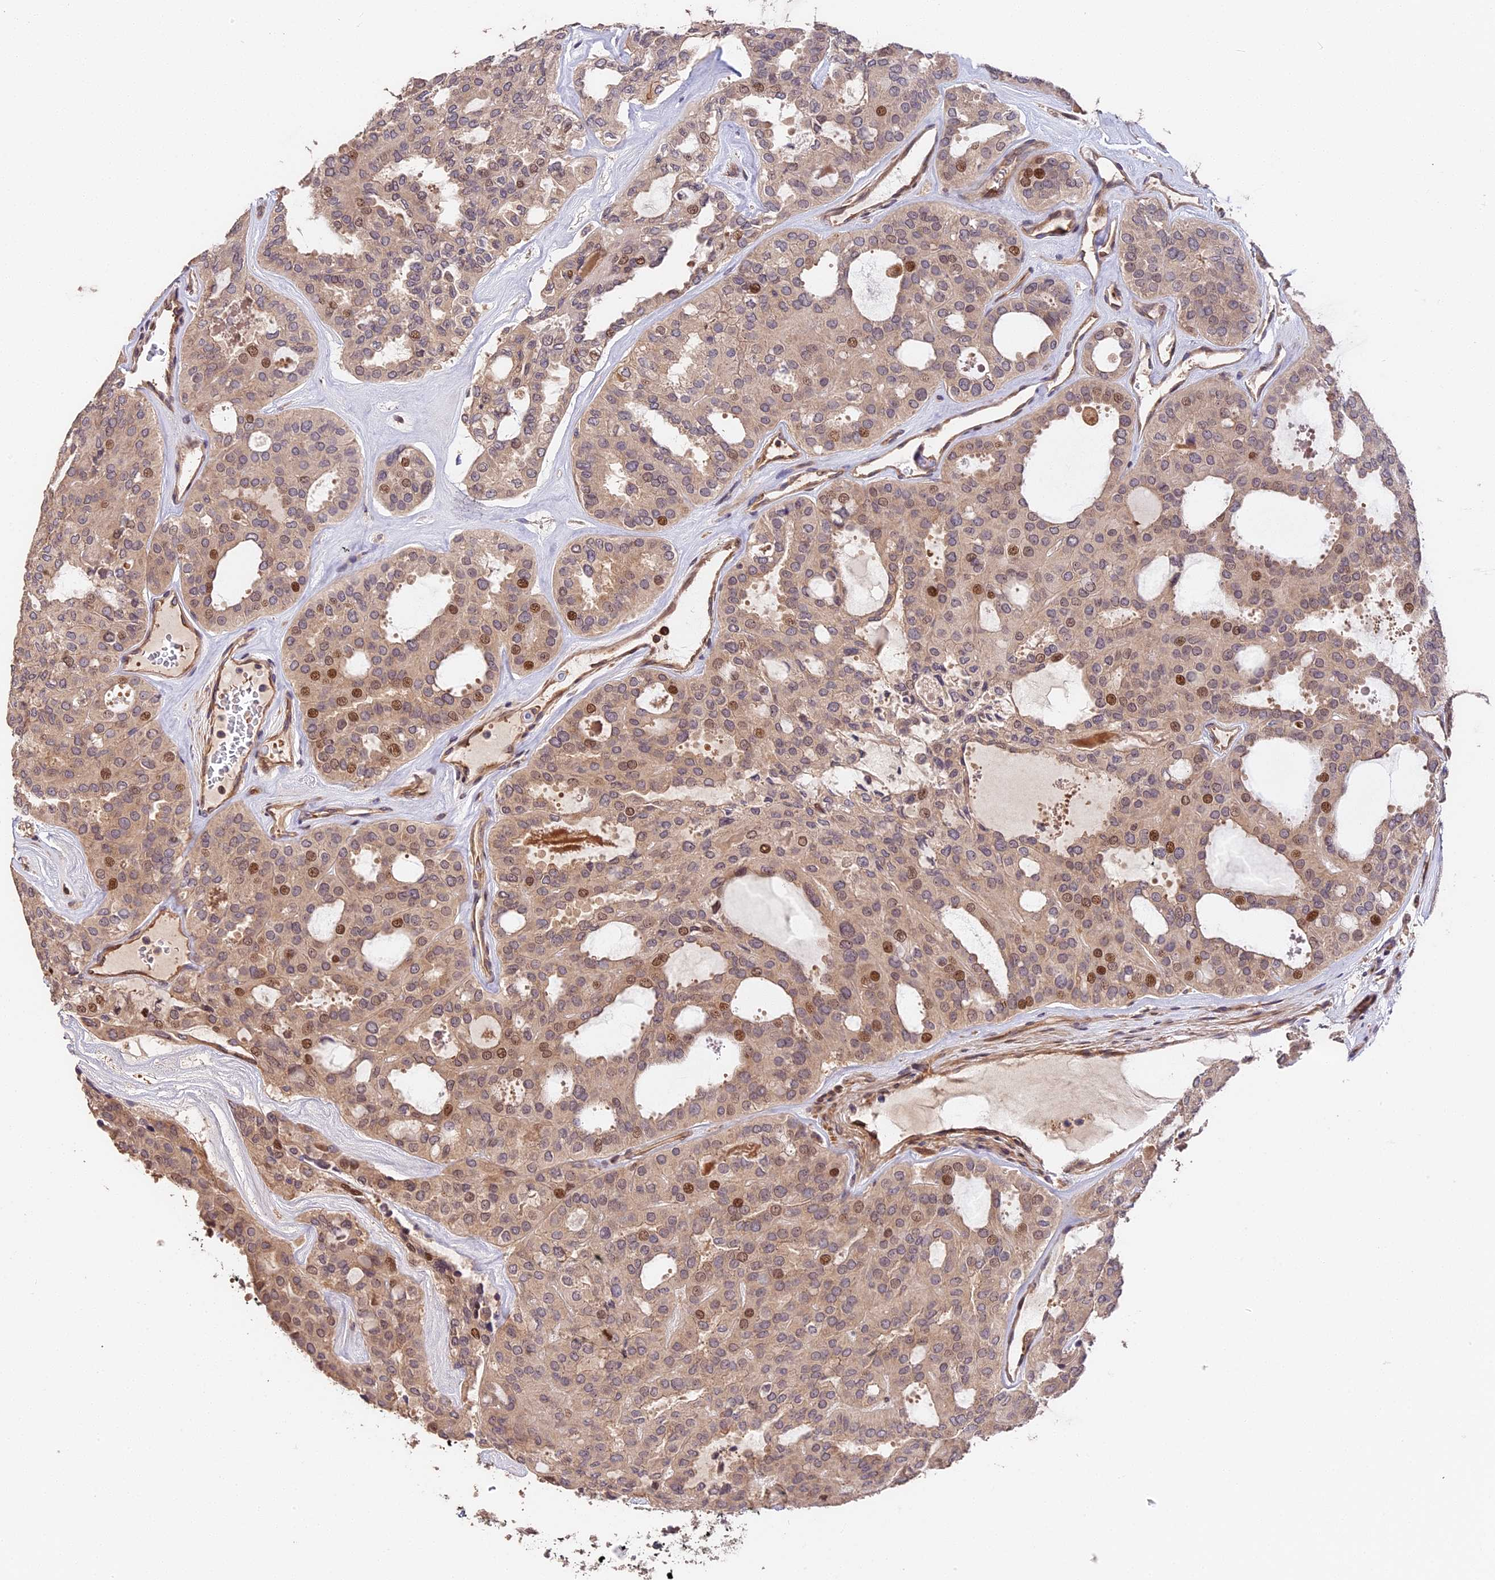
{"staining": {"intensity": "moderate", "quantity": "<25%", "location": "nuclear"}, "tissue": "thyroid cancer", "cell_type": "Tumor cells", "image_type": "cancer", "snomed": [{"axis": "morphology", "description": "Follicular adenoma carcinoma, NOS"}, {"axis": "topography", "description": "Thyroid gland"}], "caption": "Immunohistochemical staining of follicular adenoma carcinoma (thyroid) exhibits low levels of moderate nuclear protein expression in about <25% of tumor cells.", "gene": "ARHGAP17", "patient": {"sex": "male", "age": 75}}